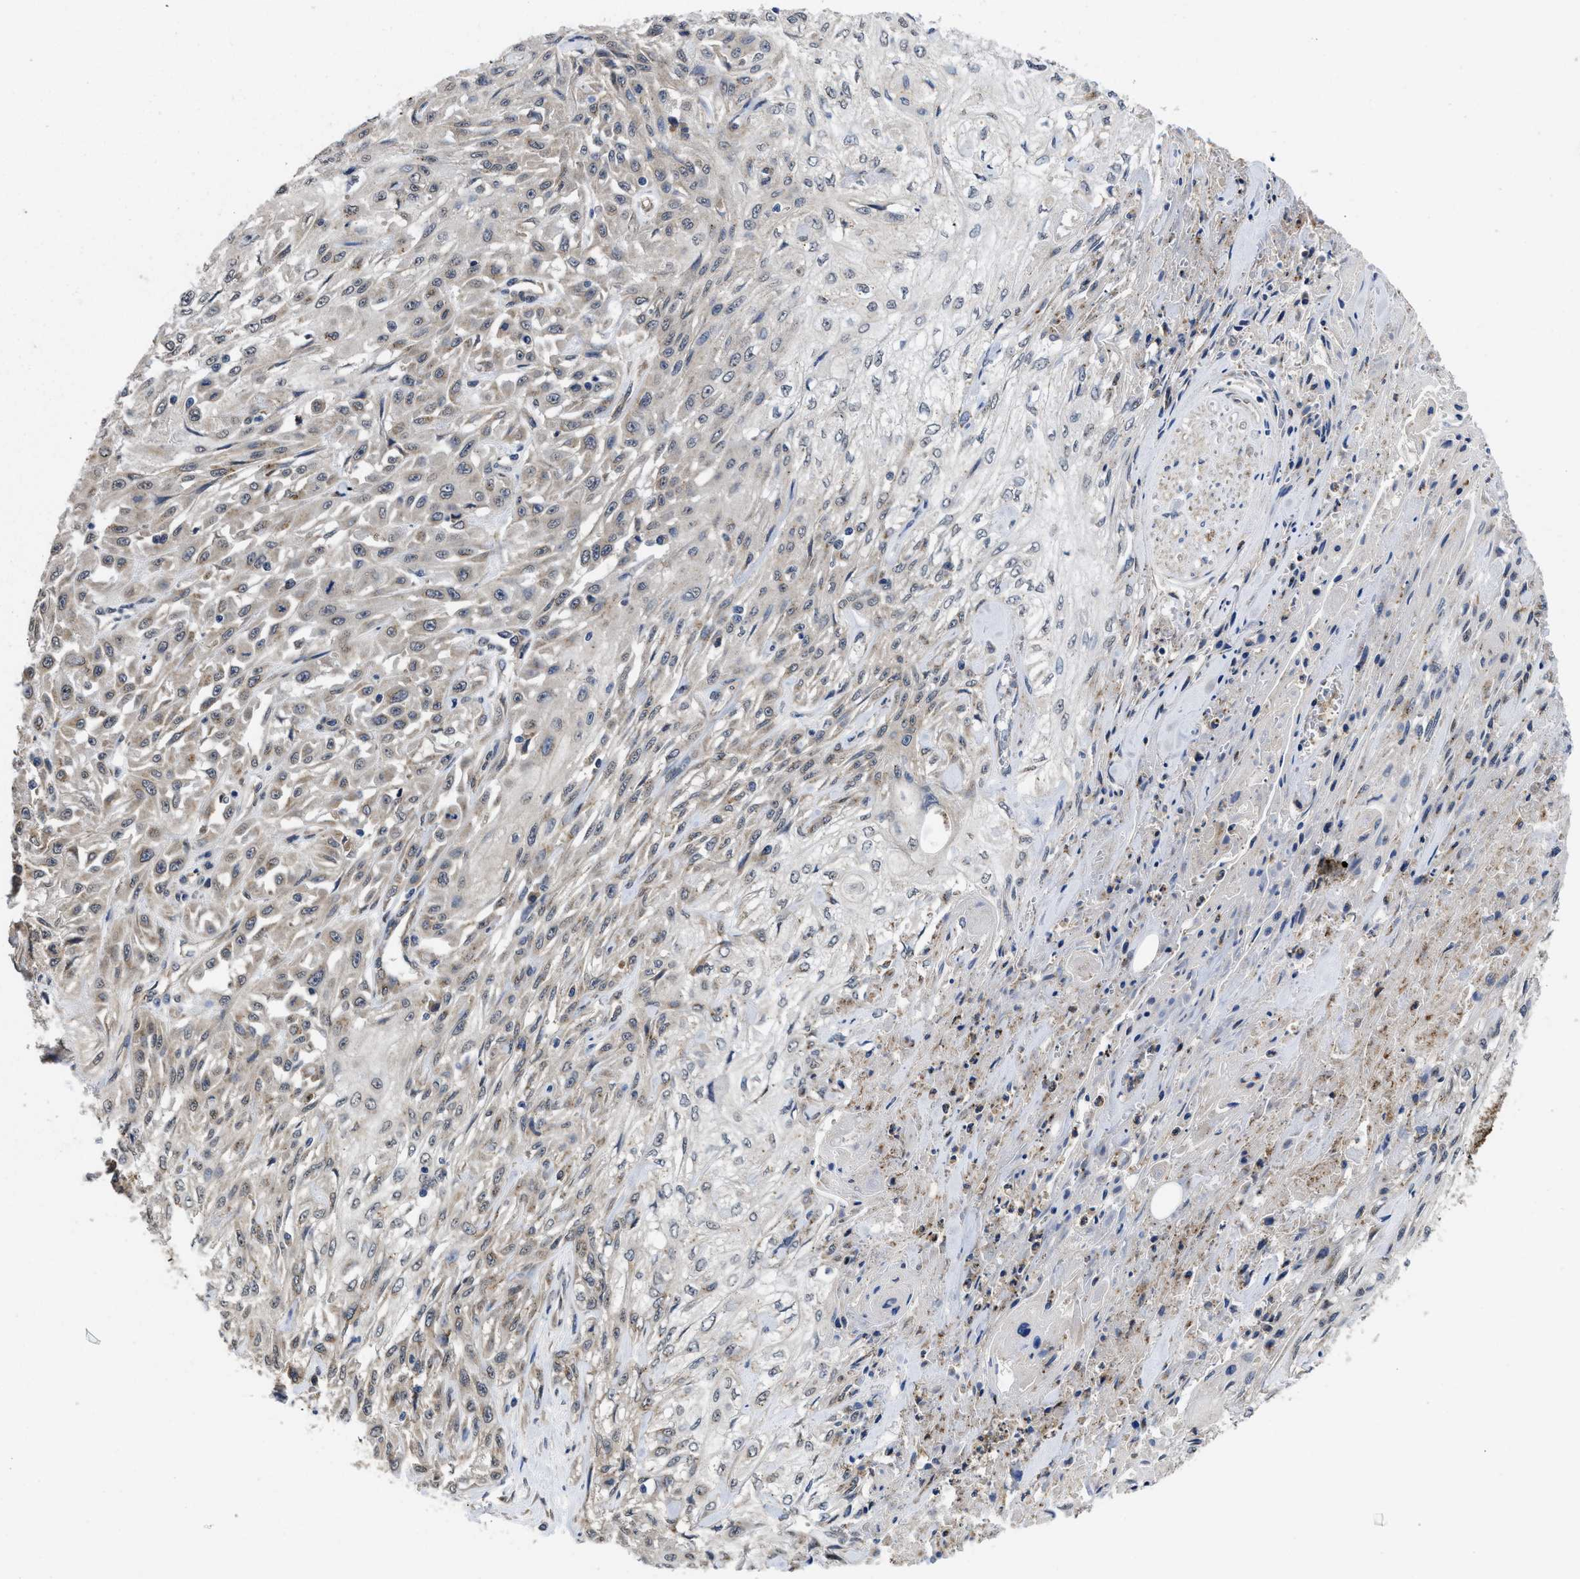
{"staining": {"intensity": "weak", "quantity": "<25%", "location": "cytoplasmic/membranous"}, "tissue": "skin cancer", "cell_type": "Tumor cells", "image_type": "cancer", "snomed": [{"axis": "morphology", "description": "Squamous cell carcinoma, NOS"}, {"axis": "morphology", "description": "Squamous cell carcinoma, metastatic, NOS"}, {"axis": "topography", "description": "Skin"}, {"axis": "topography", "description": "Lymph node"}], "caption": "An image of skin cancer (squamous cell carcinoma) stained for a protein exhibits no brown staining in tumor cells. (Immunohistochemistry, brightfield microscopy, high magnification).", "gene": "PKD2", "patient": {"sex": "male", "age": 75}}